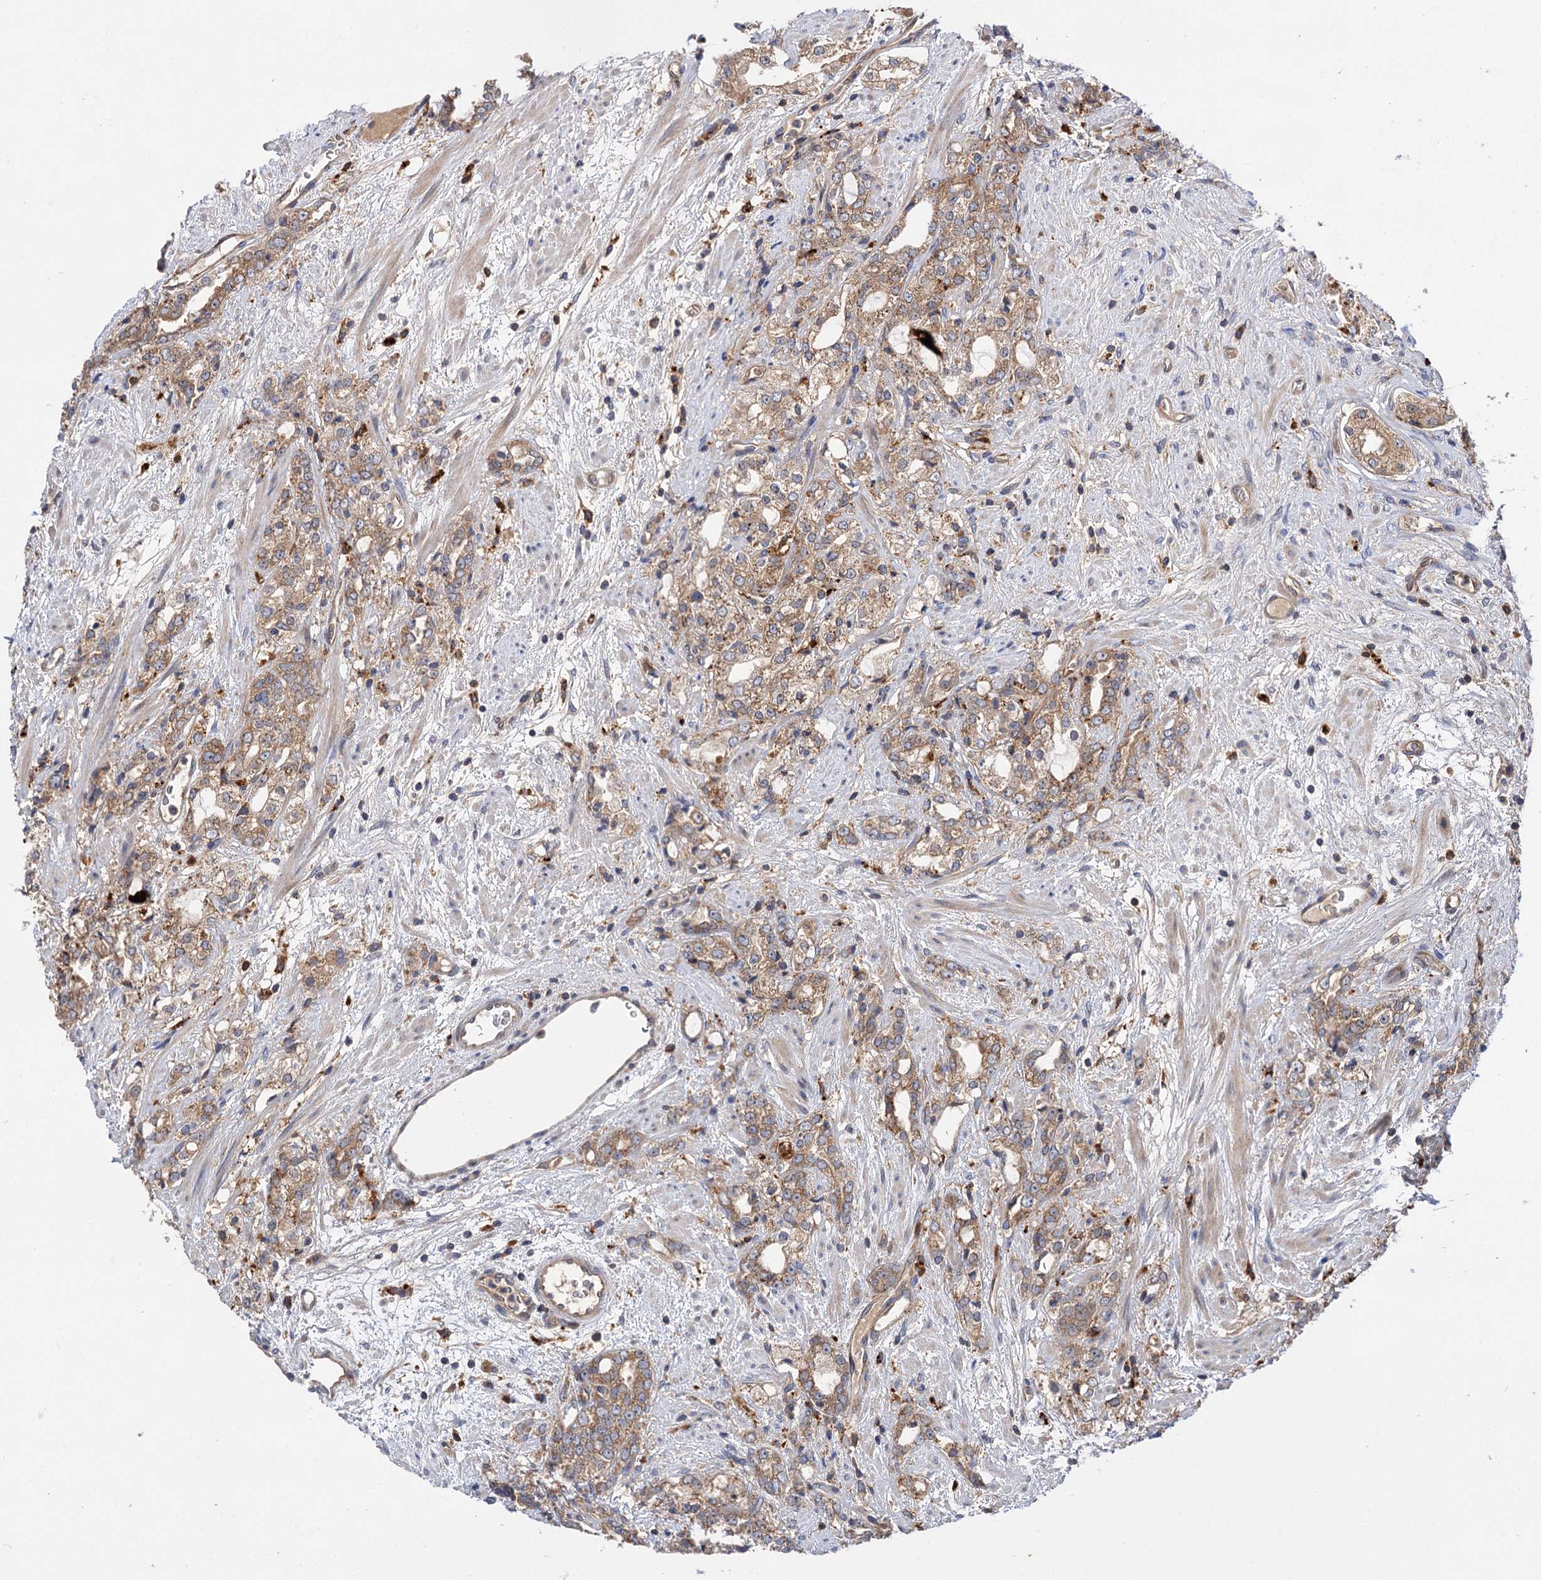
{"staining": {"intensity": "moderate", "quantity": ">75%", "location": "cytoplasmic/membranous"}, "tissue": "prostate cancer", "cell_type": "Tumor cells", "image_type": "cancer", "snomed": [{"axis": "morphology", "description": "Adenocarcinoma, High grade"}, {"axis": "topography", "description": "Prostate"}], "caption": "Approximately >75% of tumor cells in human prostate cancer exhibit moderate cytoplasmic/membranous protein staining as visualized by brown immunohistochemical staining.", "gene": "PATL1", "patient": {"sex": "male", "age": 64}}